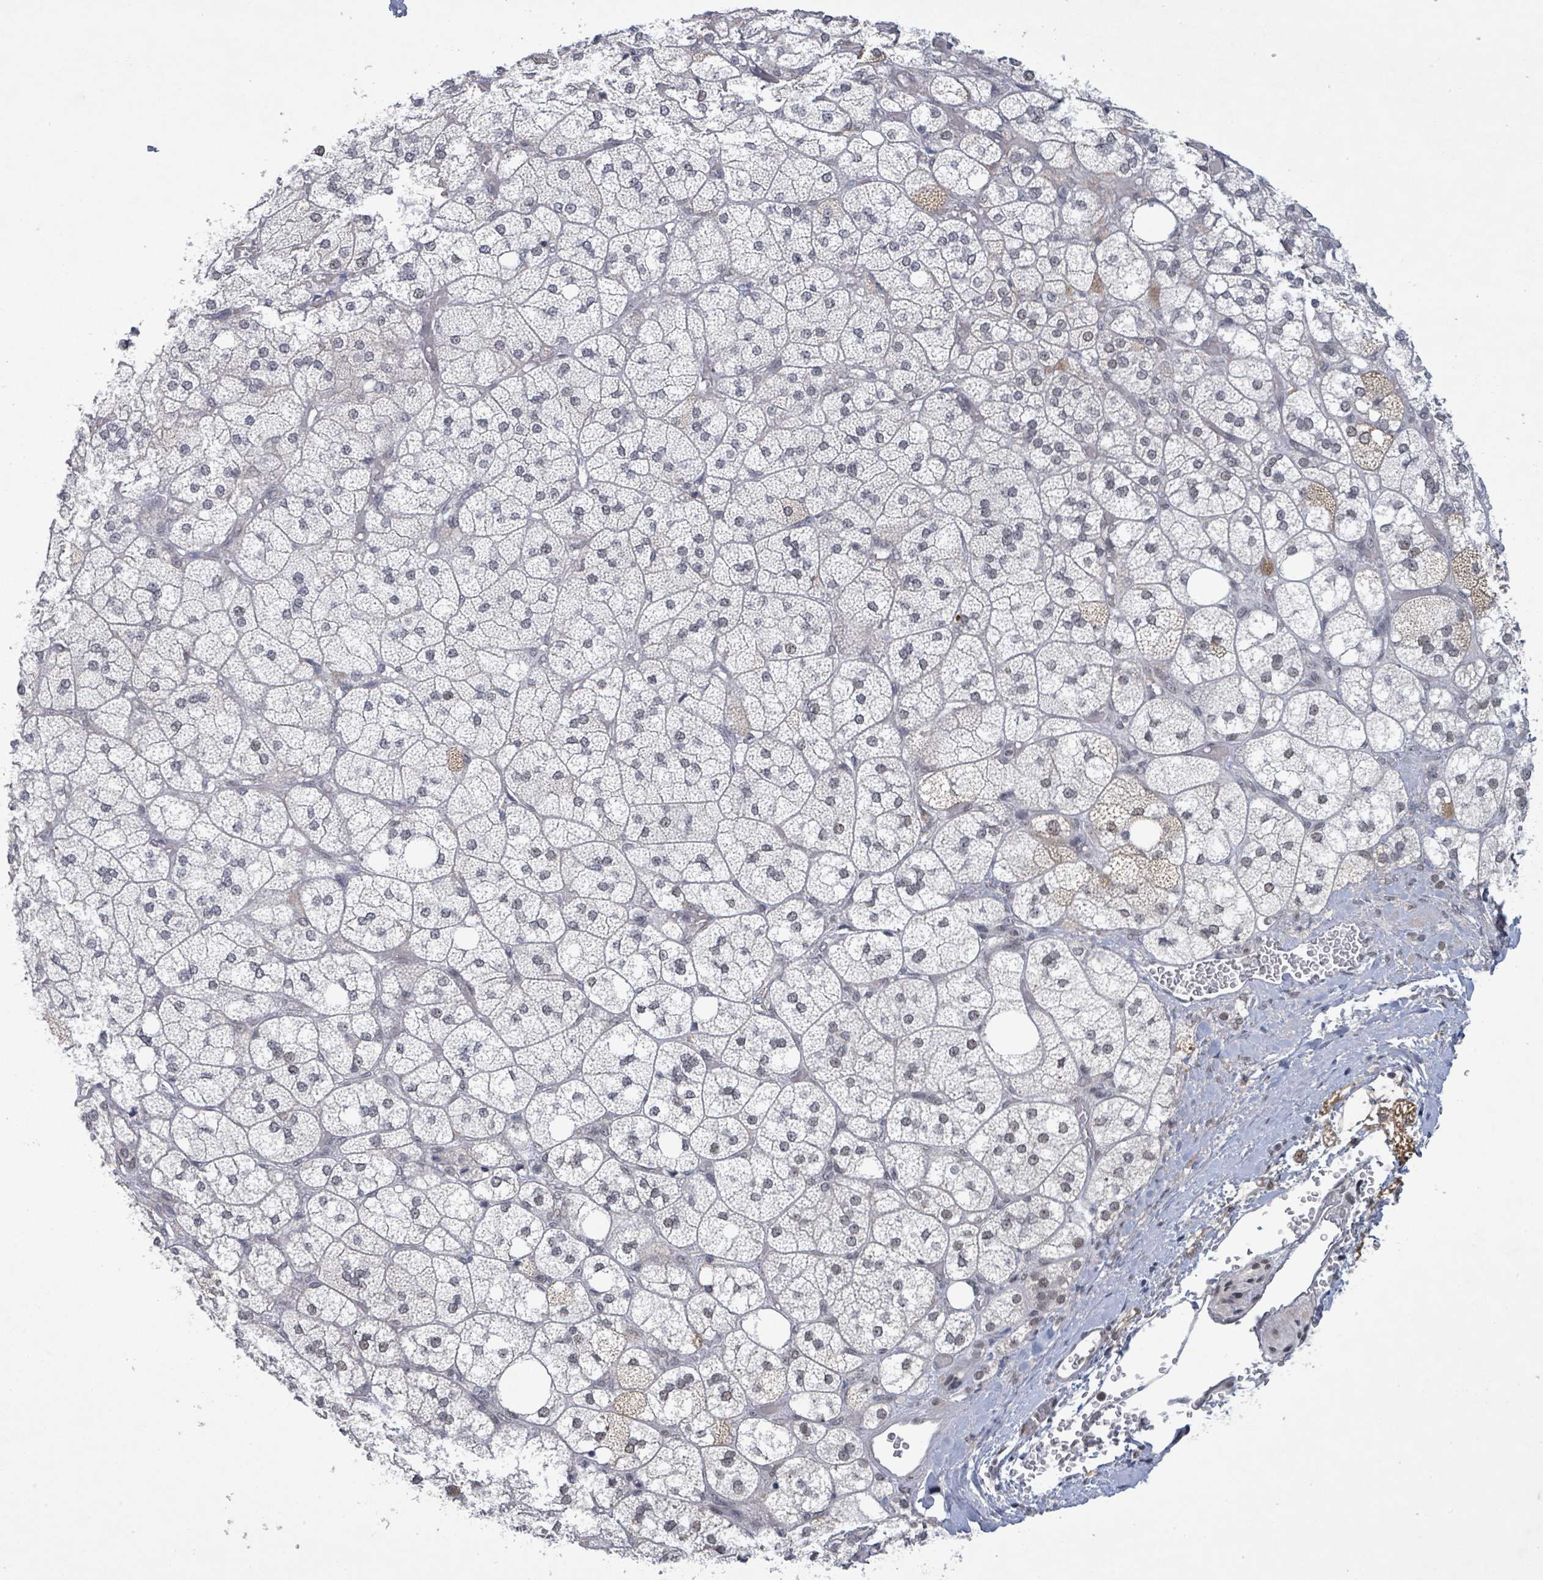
{"staining": {"intensity": "negative", "quantity": "none", "location": "none"}, "tissue": "adrenal gland", "cell_type": "Glandular cells", "image_type": "normal", "snomed": [{"axis": "morphology", "description": "Normal tissue, NOS"}, {"axis": "topography", "description": "Adrenal gland"}], "caption": "DAB immunohistochemical staining of benign human adrenal gland reveals no significant staining in glandular cells.", "gene": "BANP", "patient": {"sex": "male", "age": 61}}